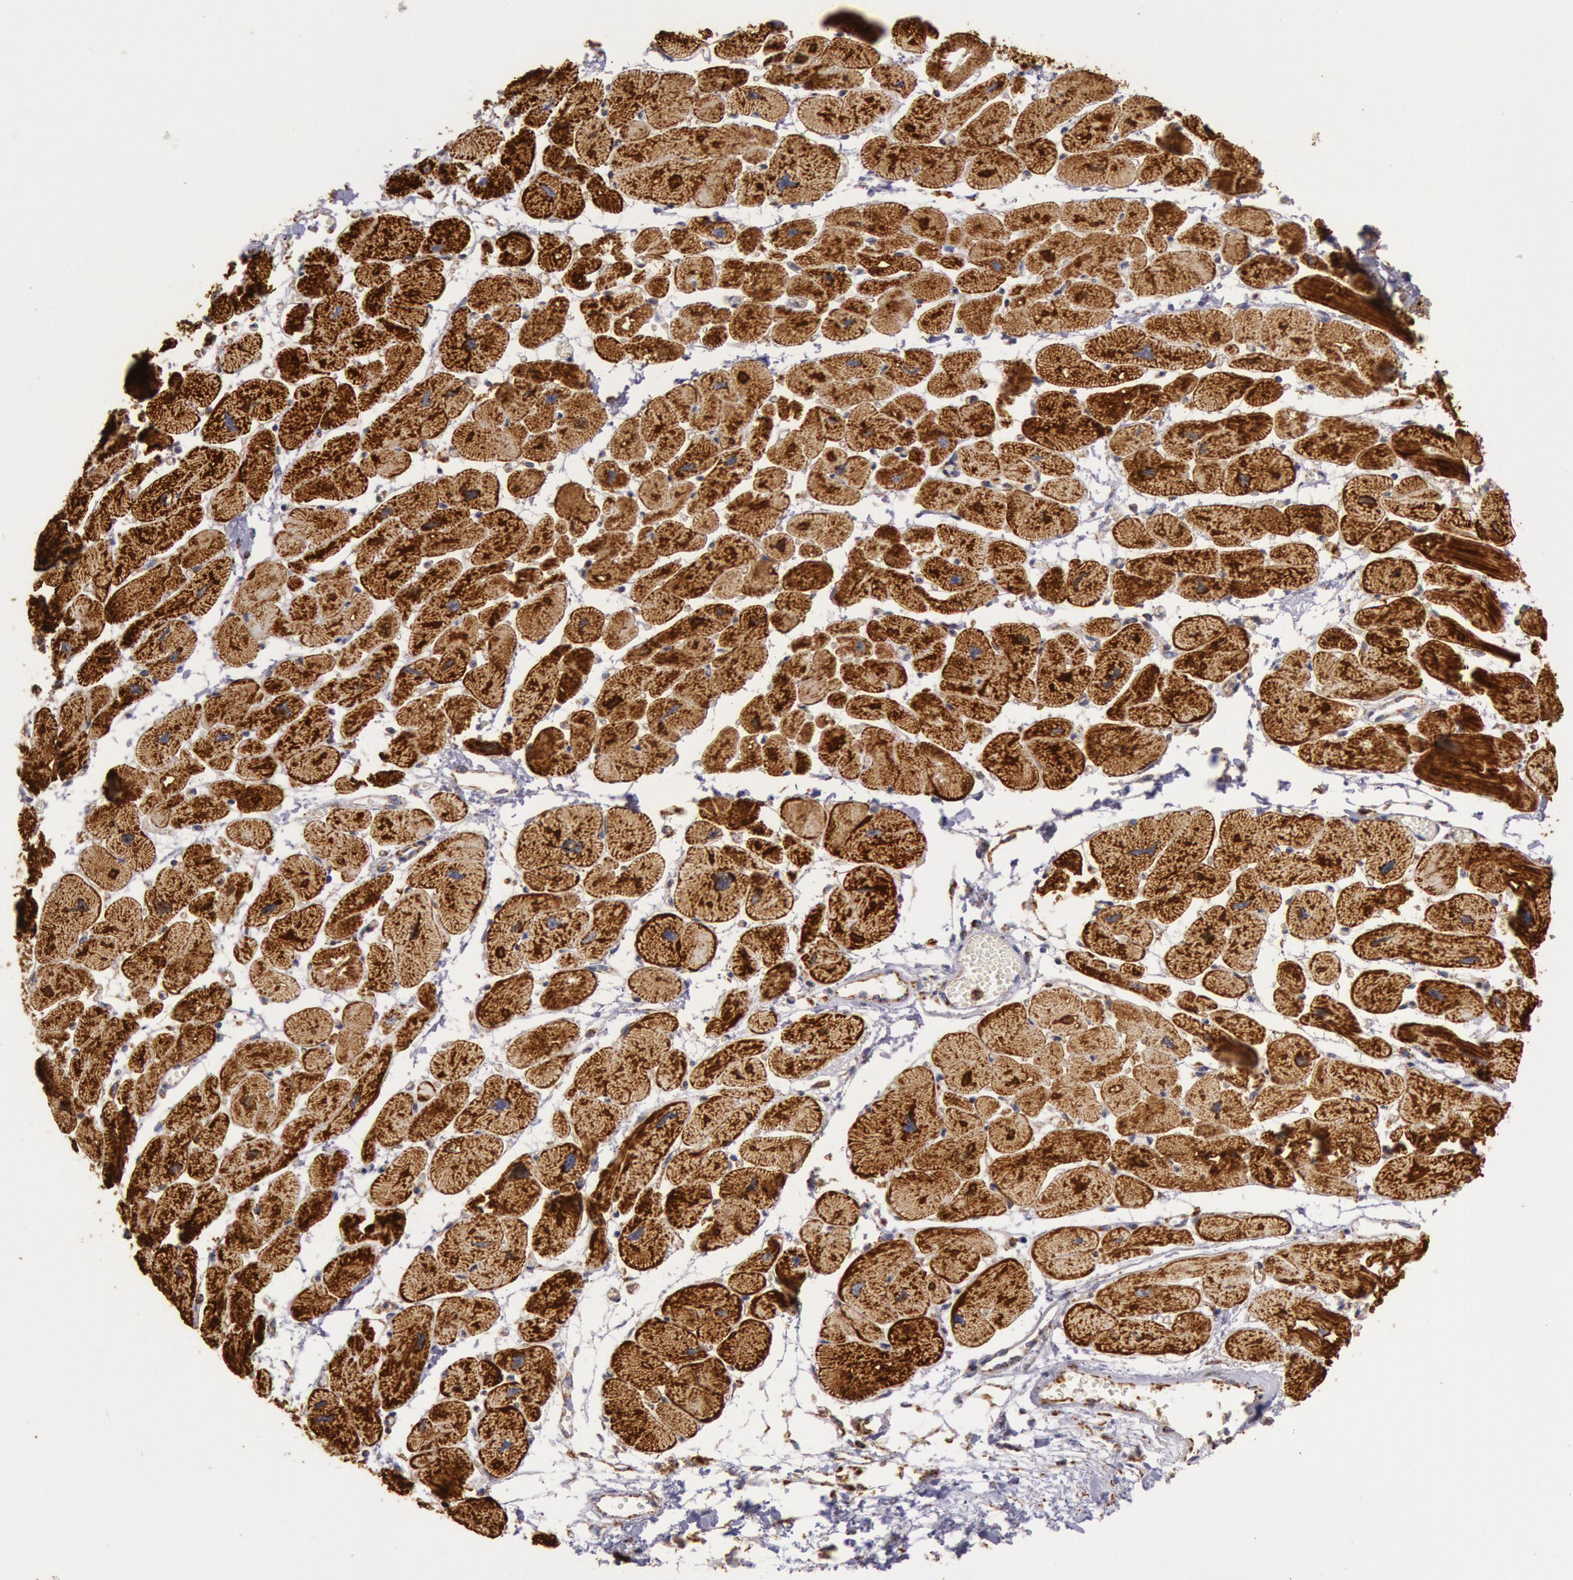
{"staining": {"intensity": "strong", "quantity": ">75%", "location": "cytoplasmic/membranous"}, "tissue": "heart muscle", "cell_type": "Cardiomyocytes", "image_type": "normal", "snomed": [{"axis": "morphology", "description": "Normal tissue, NOS"}, {"axis": "topography", "description": "Heart"}], "caption": "Immunohistochemical staining of normal heart muscle reveals >75% levels of strong cytoplasmic/membranous protein positivity in about >75% of cardiomyocytes. Using DAB (brown) and hematoxylin (blue) stains, captured at high magnification using brightfield microscopy.", "gene": "CYC1", "patient": {"sex": "female", "age": 54}}